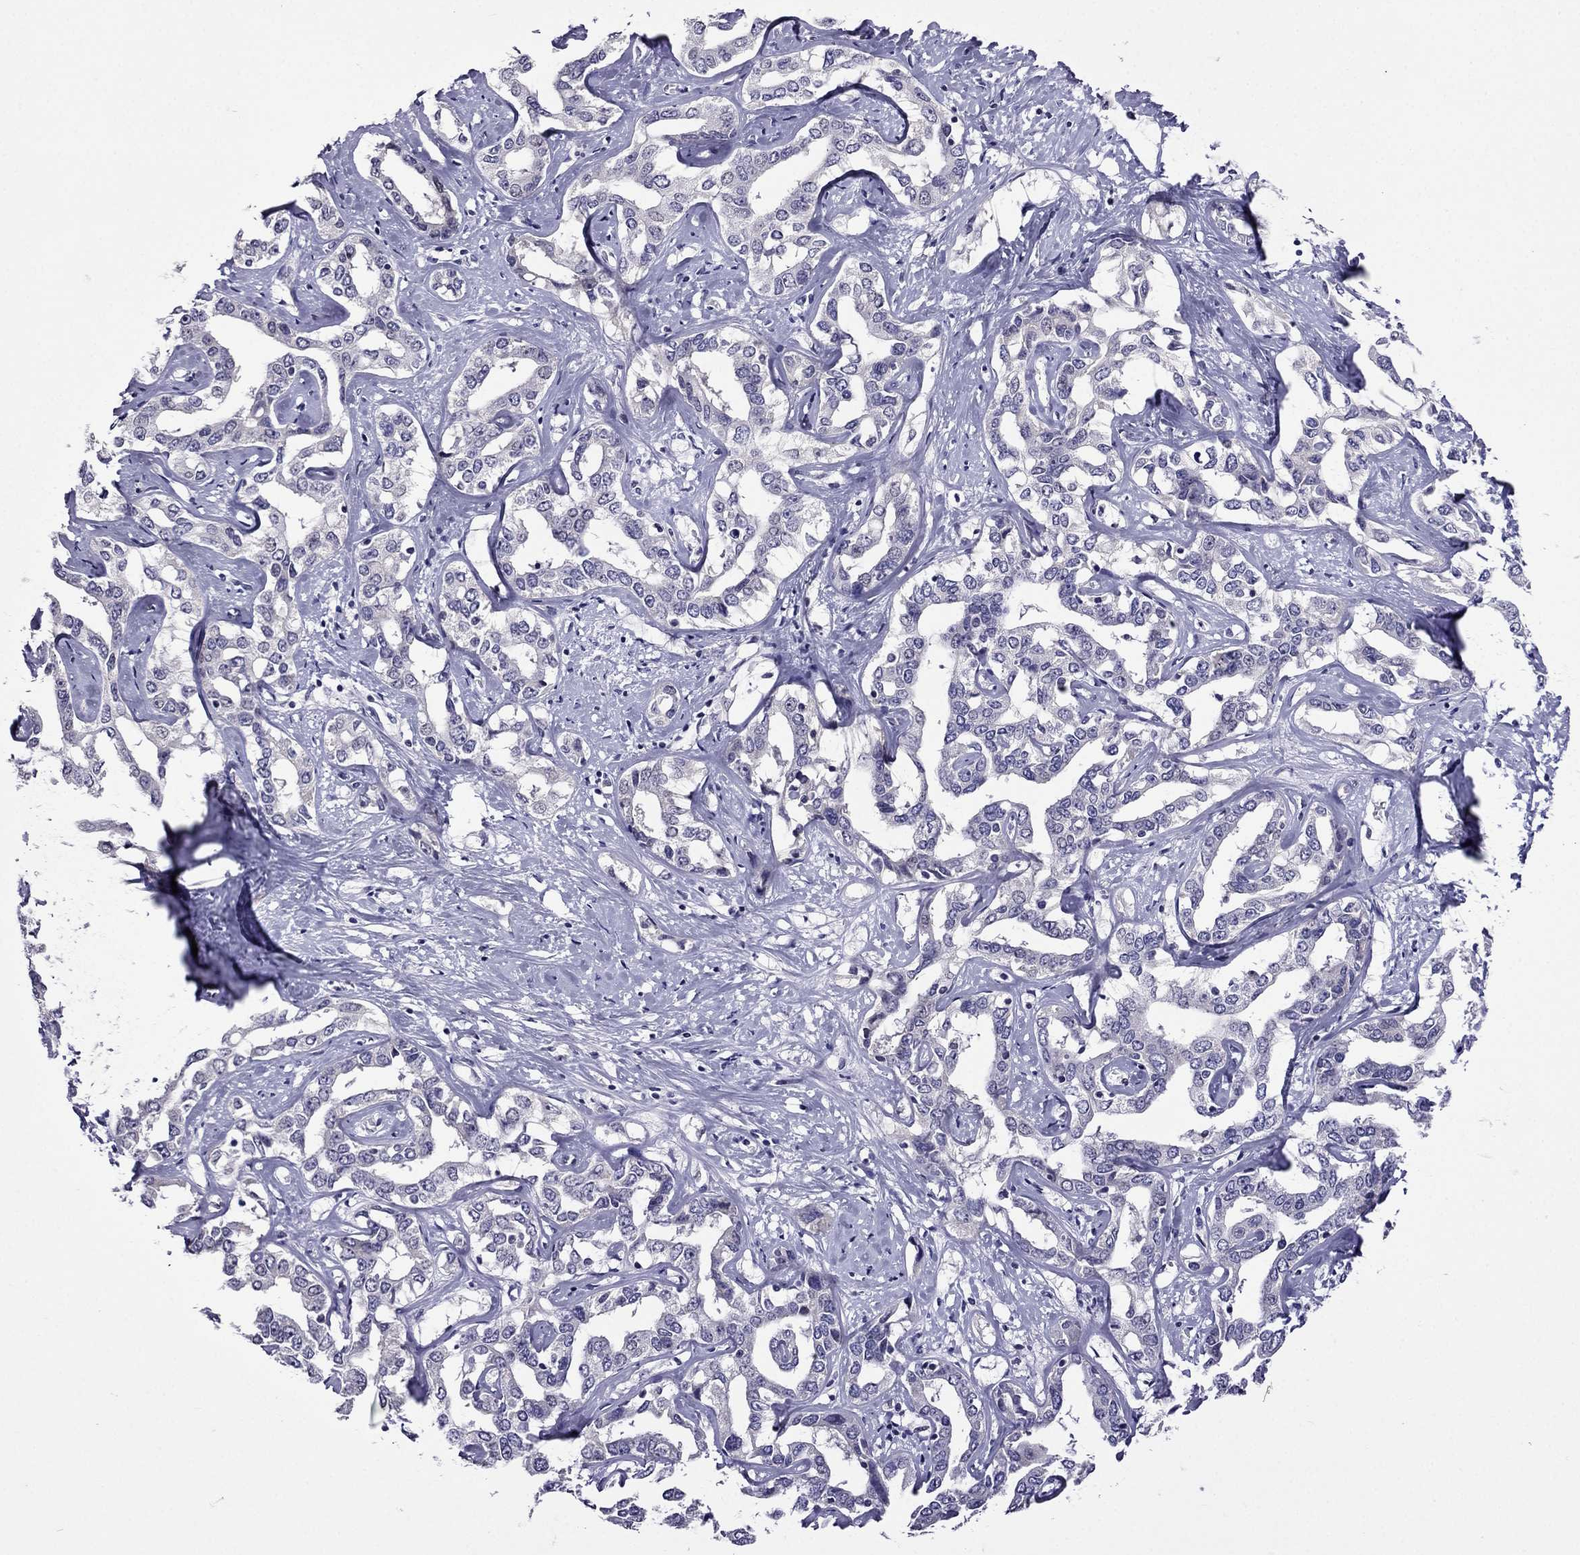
{"staining": {"intensity": "negative", "quantity": "none", "location": "none"}, "tissue": "liver cancer", "cell_type": "Tumor cells", "image_type": "cancer", "snomed": [{"axis": "morphology", "description": "Cholangiocarcinoma"}, {"axis": "topography", "description": "Liver"}], "caption": "DAB (3,3'-diaminobenzidine) immunohistochemical staining of liver cholangiocarcinoma exhibits no significant positivity in tumor cells.", "gene": "SPTBN4", "patient": {"sex": "male", "age": 59}}